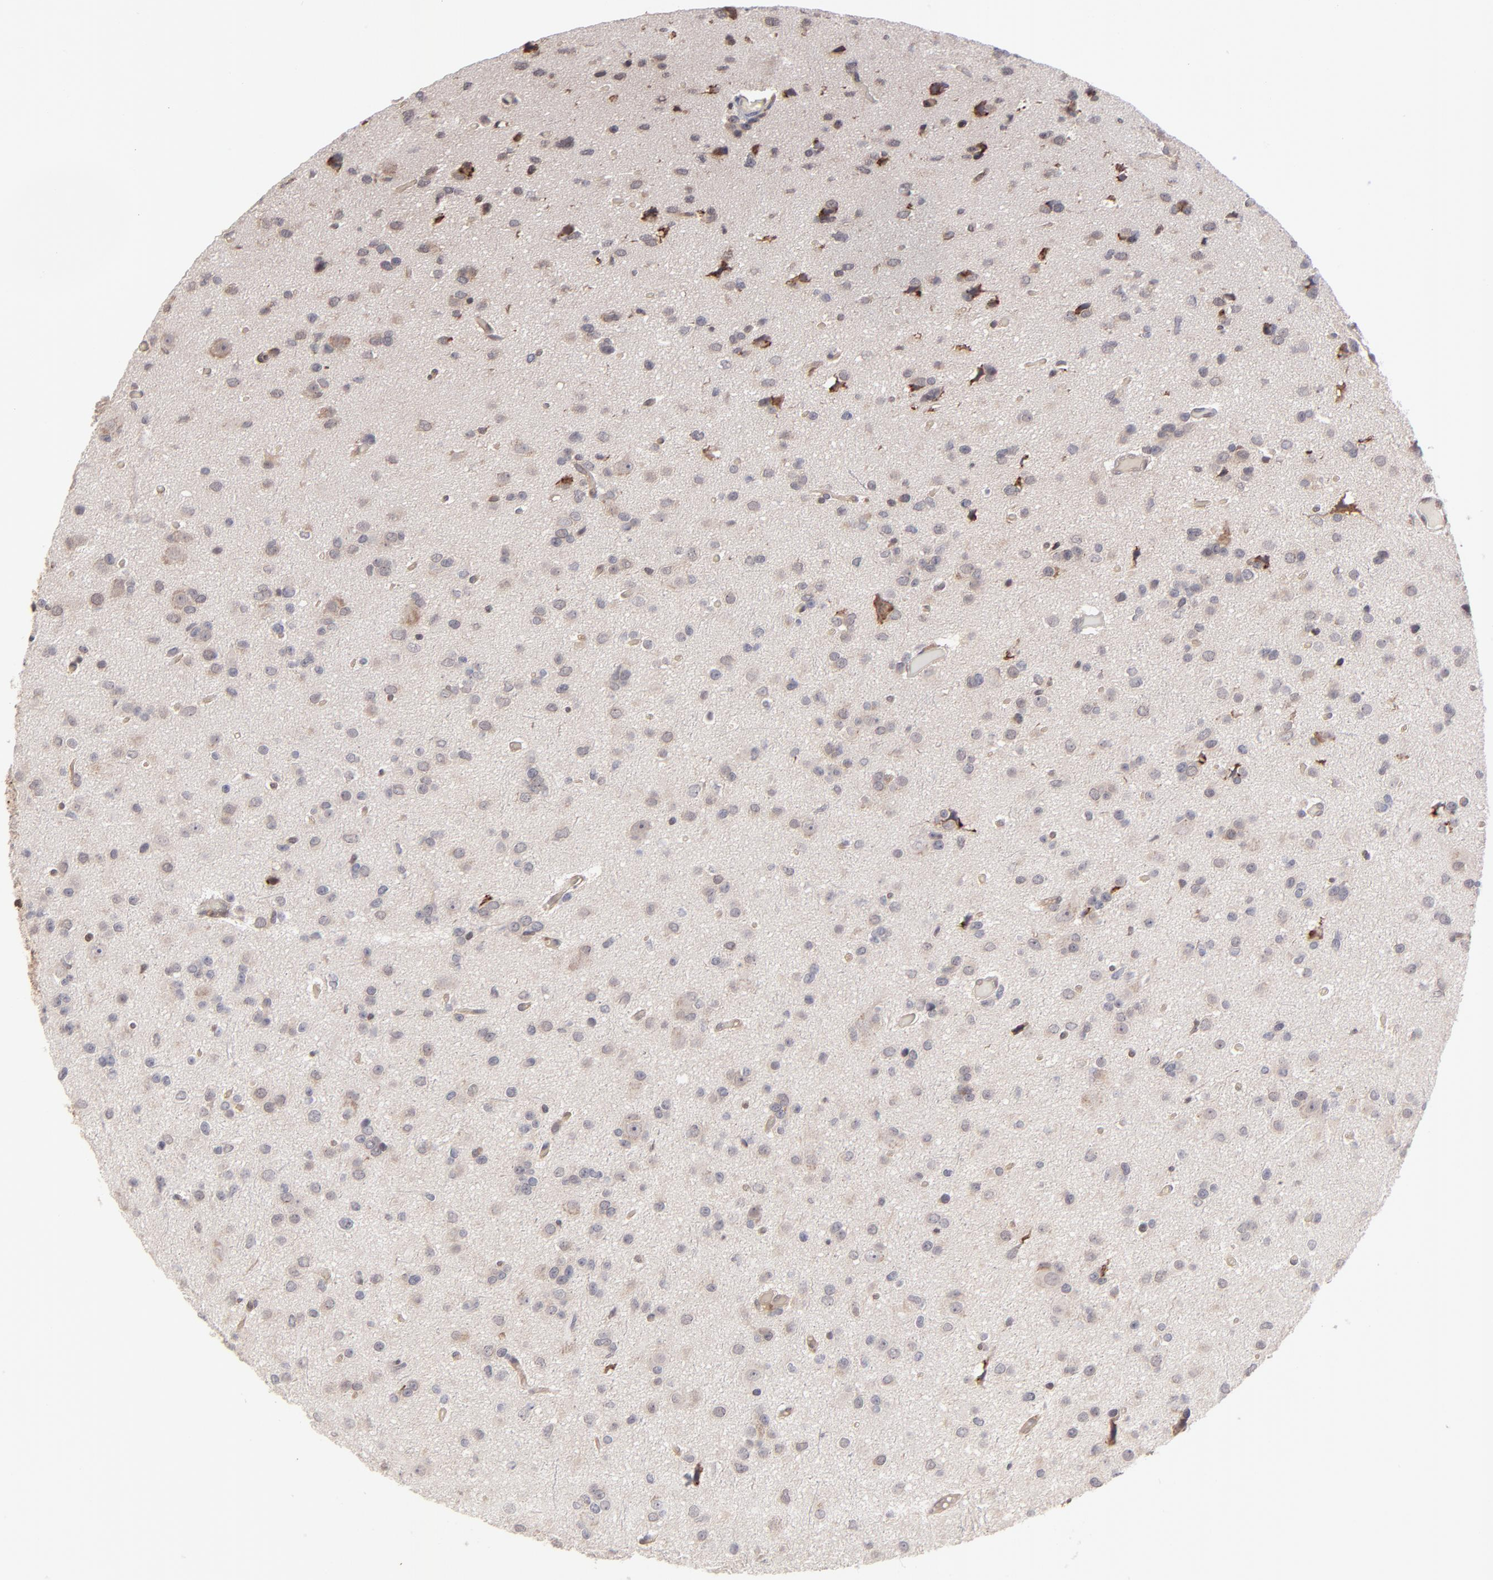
{"staining": {"intensity": "weak", "quantity": ">75%", "location": "cytoplasmic/membranous"}, "tissue": "glioma", "cell_type": "Tumor cells", "image_type": "cancer", "snomed": [{"axis": "morphology", "description": "Glioma, malignant, Low grade"}, {"axis": "topography", "description": "Brain"}], "caption": "Tumor cells display weak cytoplasmic/membranous expression in approximately >75% of cells in glioma.", "gene": "UBE2L6", "patient": {"sex": "male", "age": 42}}